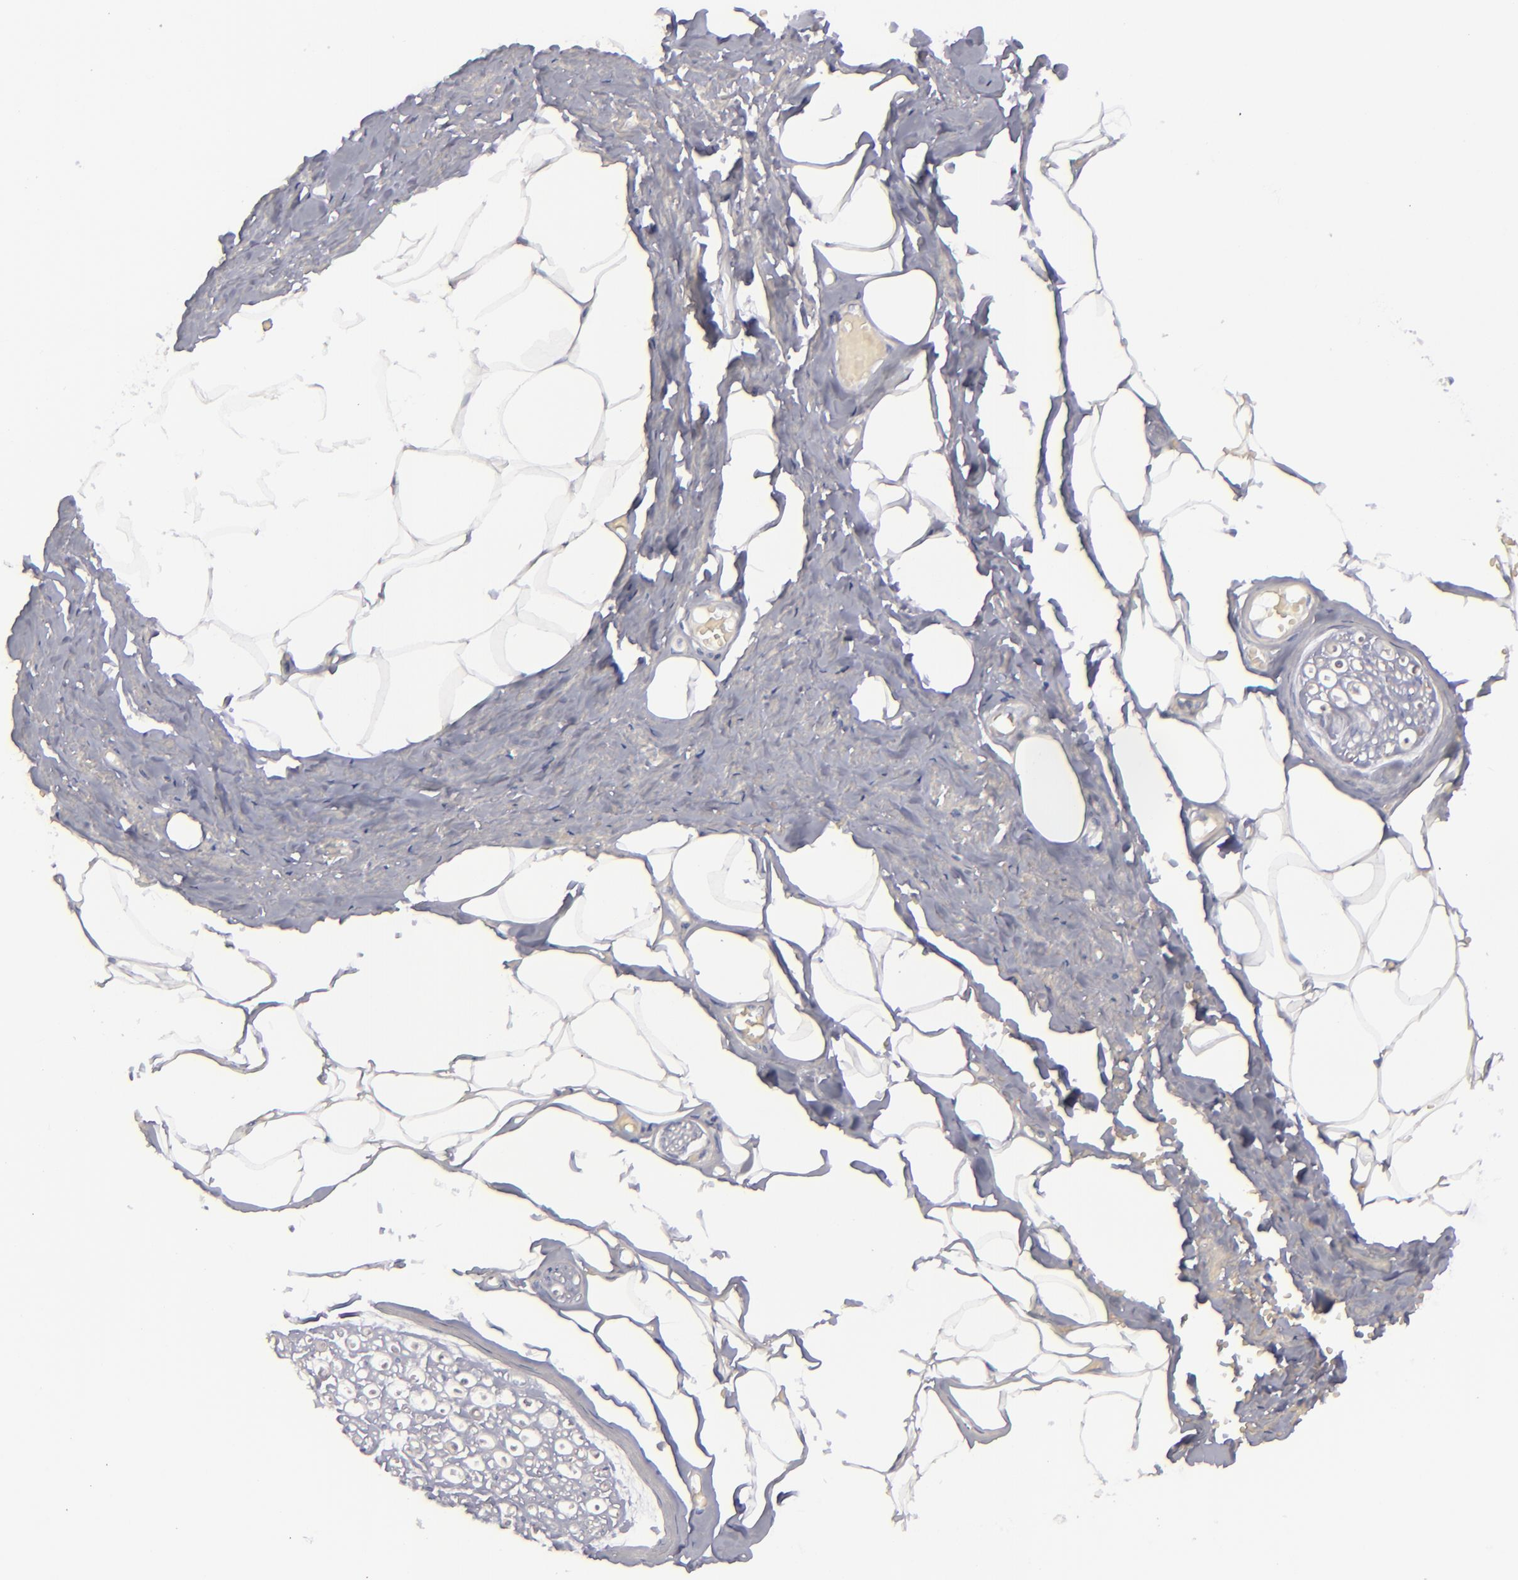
{"staining": {"intensity": "negative", "quantity": "none", "location": "none"}, "tissue": "adipose tissue", "cell_type": "Adipocytes", "image_type": "normal", "snomed": [{"axis": "morphology", "description": "Normal tissue, NOS"}, {"axis": "topography", "description": "Soft tissue"}, {"axis": "topography", "description": "Peripheral nerve tissue"}], "caption": "IHC photomicrograph of normal human adipose tissue stained for a protein (brown), which shows no positivity in adipocytes.", "gene": "CD22", "patient": {"sex": "female", "age": 68}}